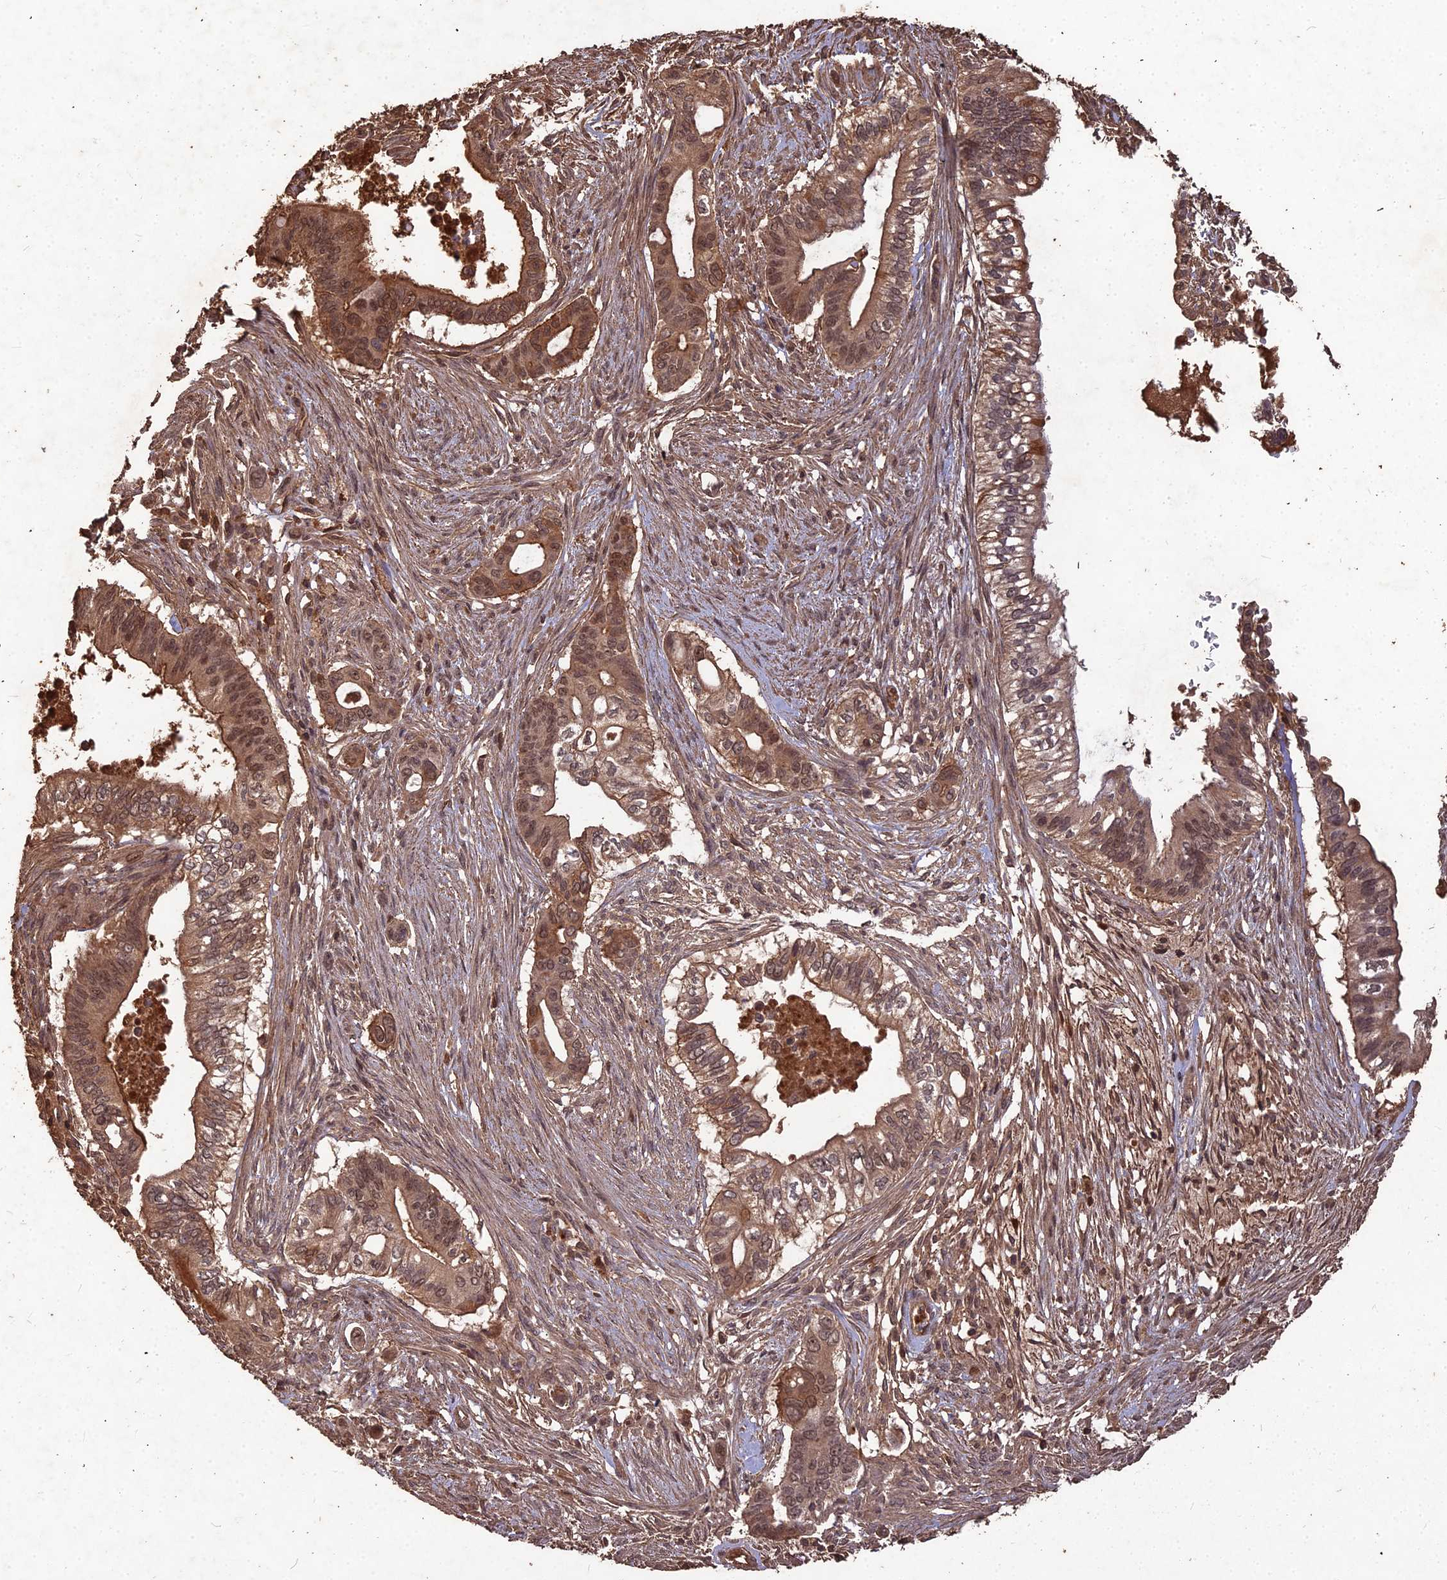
{"staining": {"intensity": "moderate", "quantity": ">75%", "location": "cytoplasmic/membranous,nuclear"}, "tissue": "pancreatic cancer", "cell_type": "Tumor cells", "image_type": "cancer", "snomed": [{"axis": "morphology", "description": "Adenocarcinoma, NOS"}, {"axis": "topography", "description": "Pancreas"}], "caption": "Protein analysis of pancreatic cancer tissue shows moderate cytoplasmic/membranous and nuclear positivity in approximately >75% of tumor cells. (IHC, brightfield microscopy, high magnification).", "gene": "SYMPK", "patient": {"sex": "male", "age": 68}}